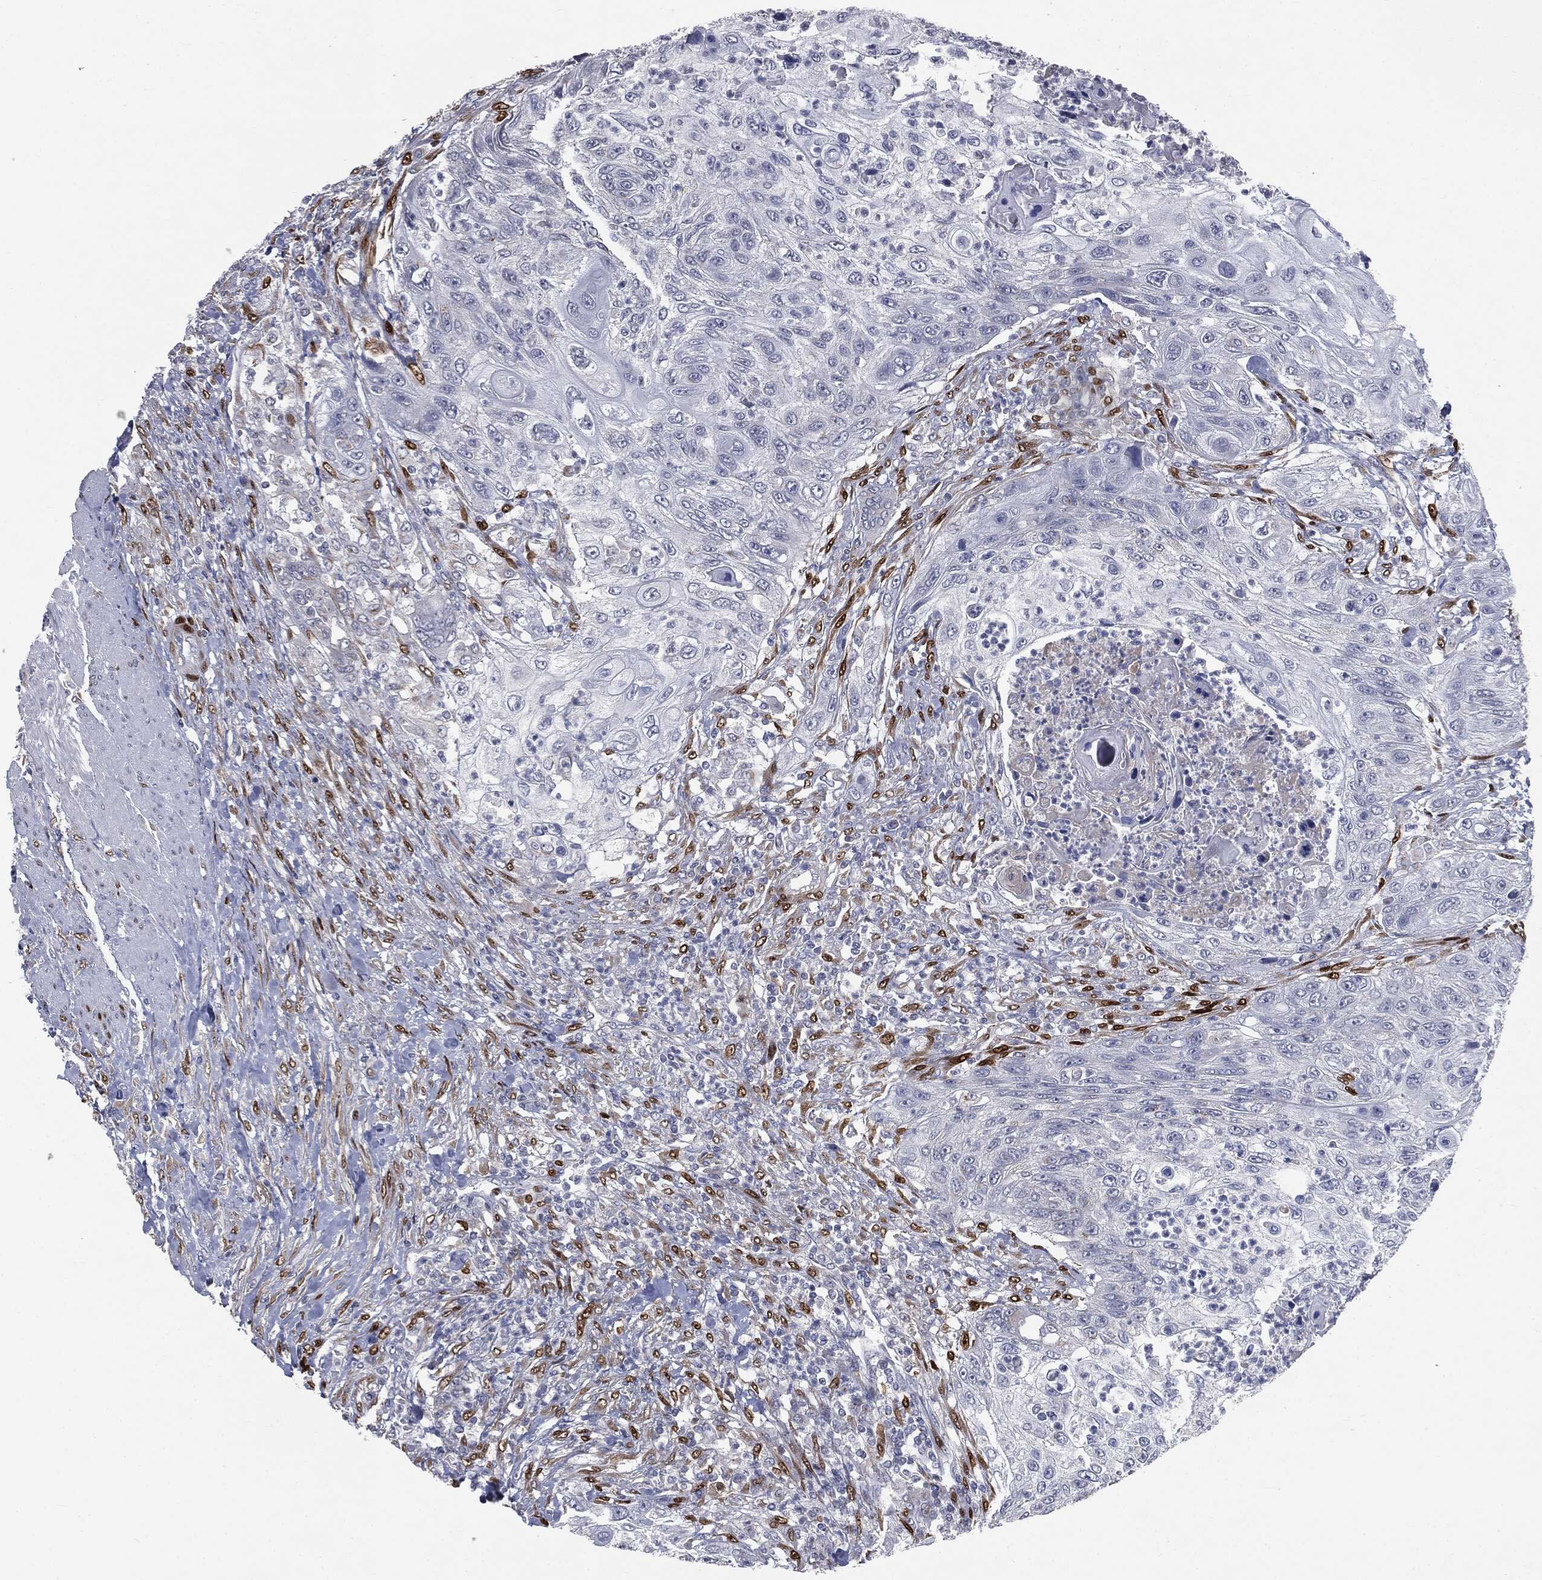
{"staining": {"intensity": "negative", "quantity": "none", "location": "none"}, "tissue": "urothelial cancer", "cell_type": "Tumor cells", "image_type": "cancer", "snomed": [{"axis": "morphology", "description": "Urothelial carcinoma, High grade"}, {"axis": "topography", "description": "Urinary bladder"}], "caption": "High power microscopy photomicrograph of an immunohistochemistry micrograph of urothelial carcinoma (high-grade), revealing no significant staining in tumor cells. Nuclei are stained in blue.", "gene": "CASD1", "patient": {"sex": "female", "age": 60}}